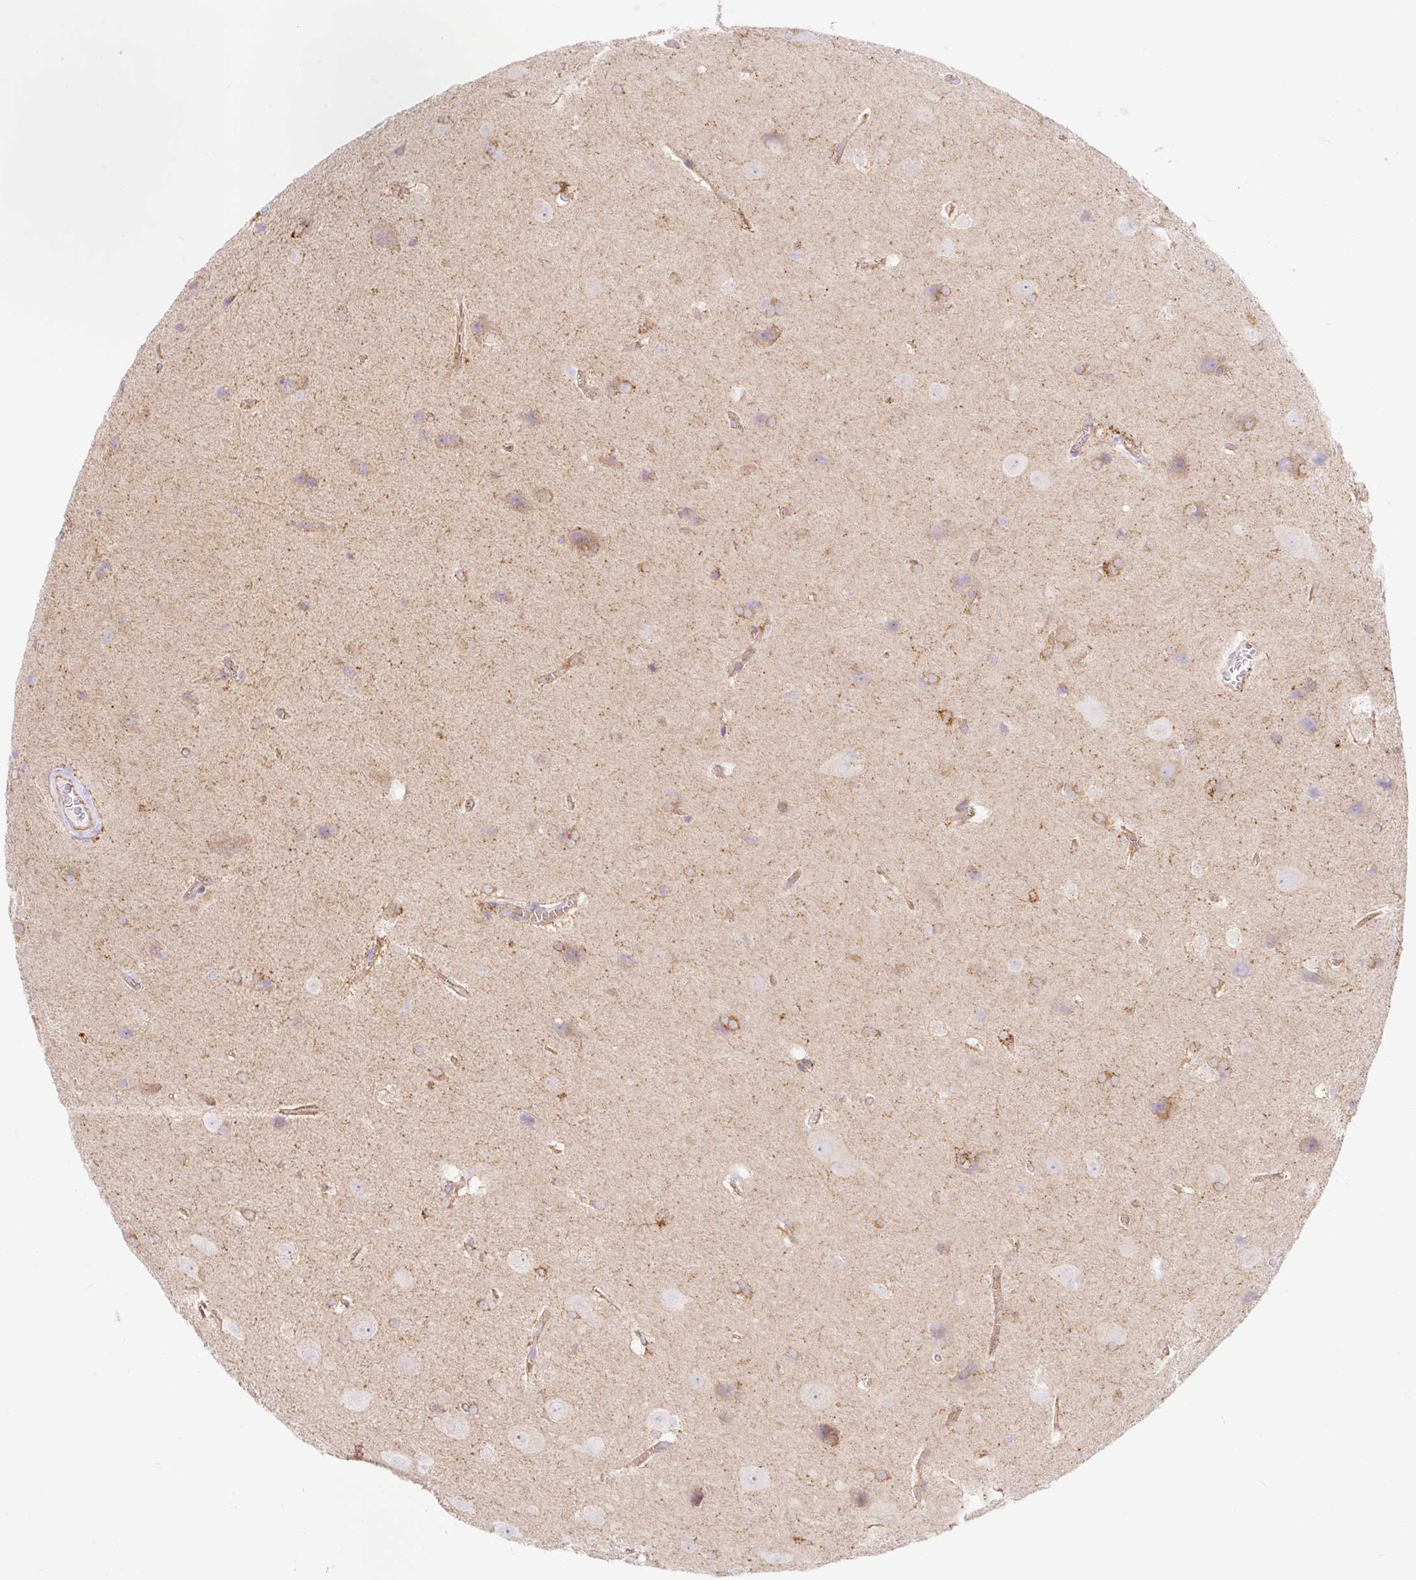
{"staining": {"intensity": "negative", "quantity": "none", "location": "none"}, "tissue": "glioma", "cell_type": "Tumor cells", "image_type": "cancer", "snomed": [{"axis": "morphology", "description": "Glioma, malignant, Low grade"}, {"axis": "topography", "description": "Brain"}], "caption": "This image is of glioma stained with IHC to label a protein in brown with the nuclei are counter-stained blue. There is no staining in tumor cells. (DAB (3,3'-diaminobenzidine) immunohistochemistry (IHC) with hematoxylin counter stain).", "gene": "HIP1R", "patient": {"sex": "female", "age": 34}}